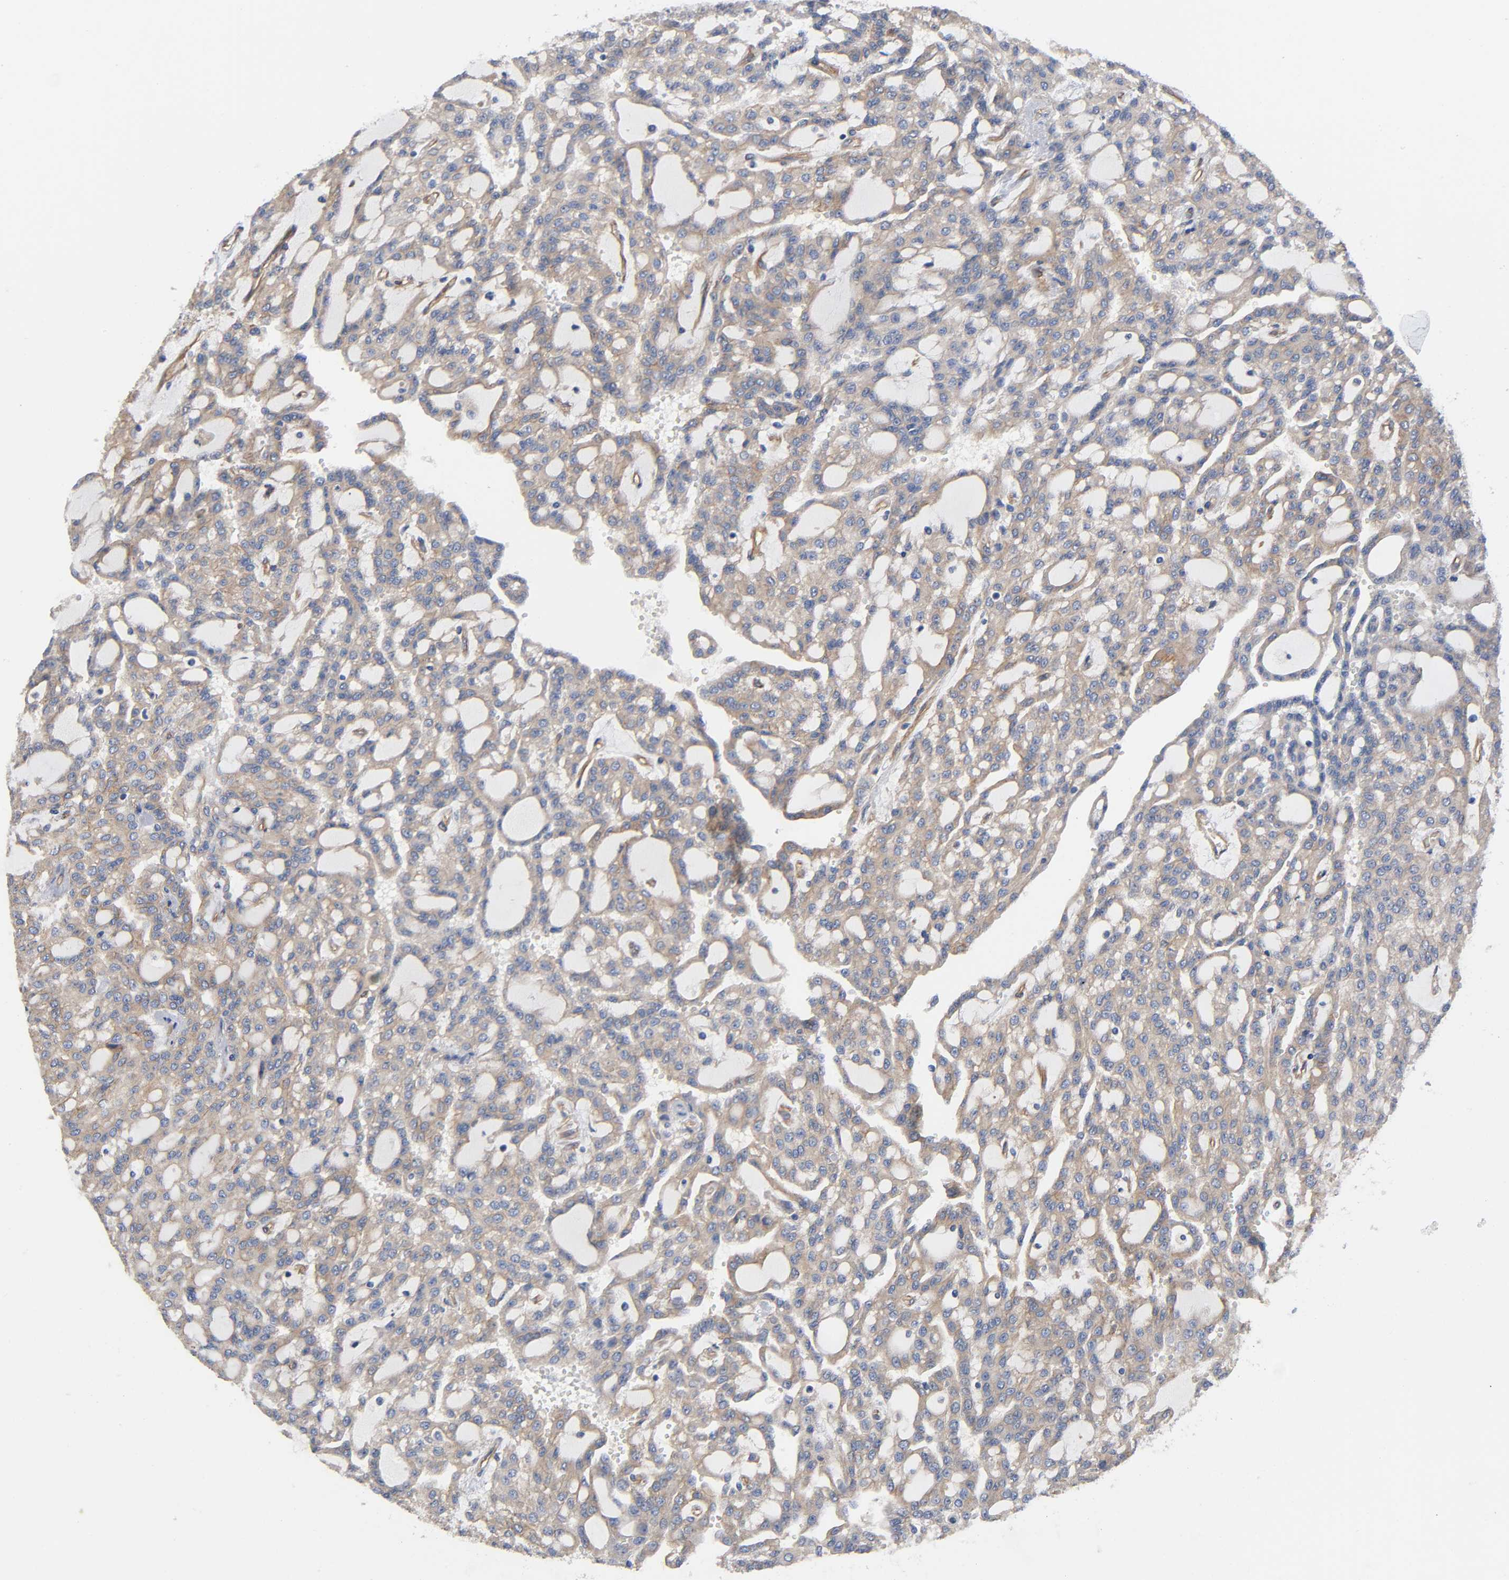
{"staining": {"intensity": "weak", "quantity": ">75%", "location": "cytoplasmic/membranous"}, "tissue": "renal cancer", "cell_type": "Tumor cells", "image_type": "cancer", "snomed": [{"axis": "morphology", "description": "Adenocarcinoma, NOS"}, {"axis": "topography", "description": "Kidney"}], "caption": "Immunohistochemistry of human renal cancer (adenocarcinoma) reveals low levels of weak cytoplasmic/membranous positivity in approximately >75% of tumor cells.", "gene": "MARS1", "patient": {"sex": "male", "age": 63}}